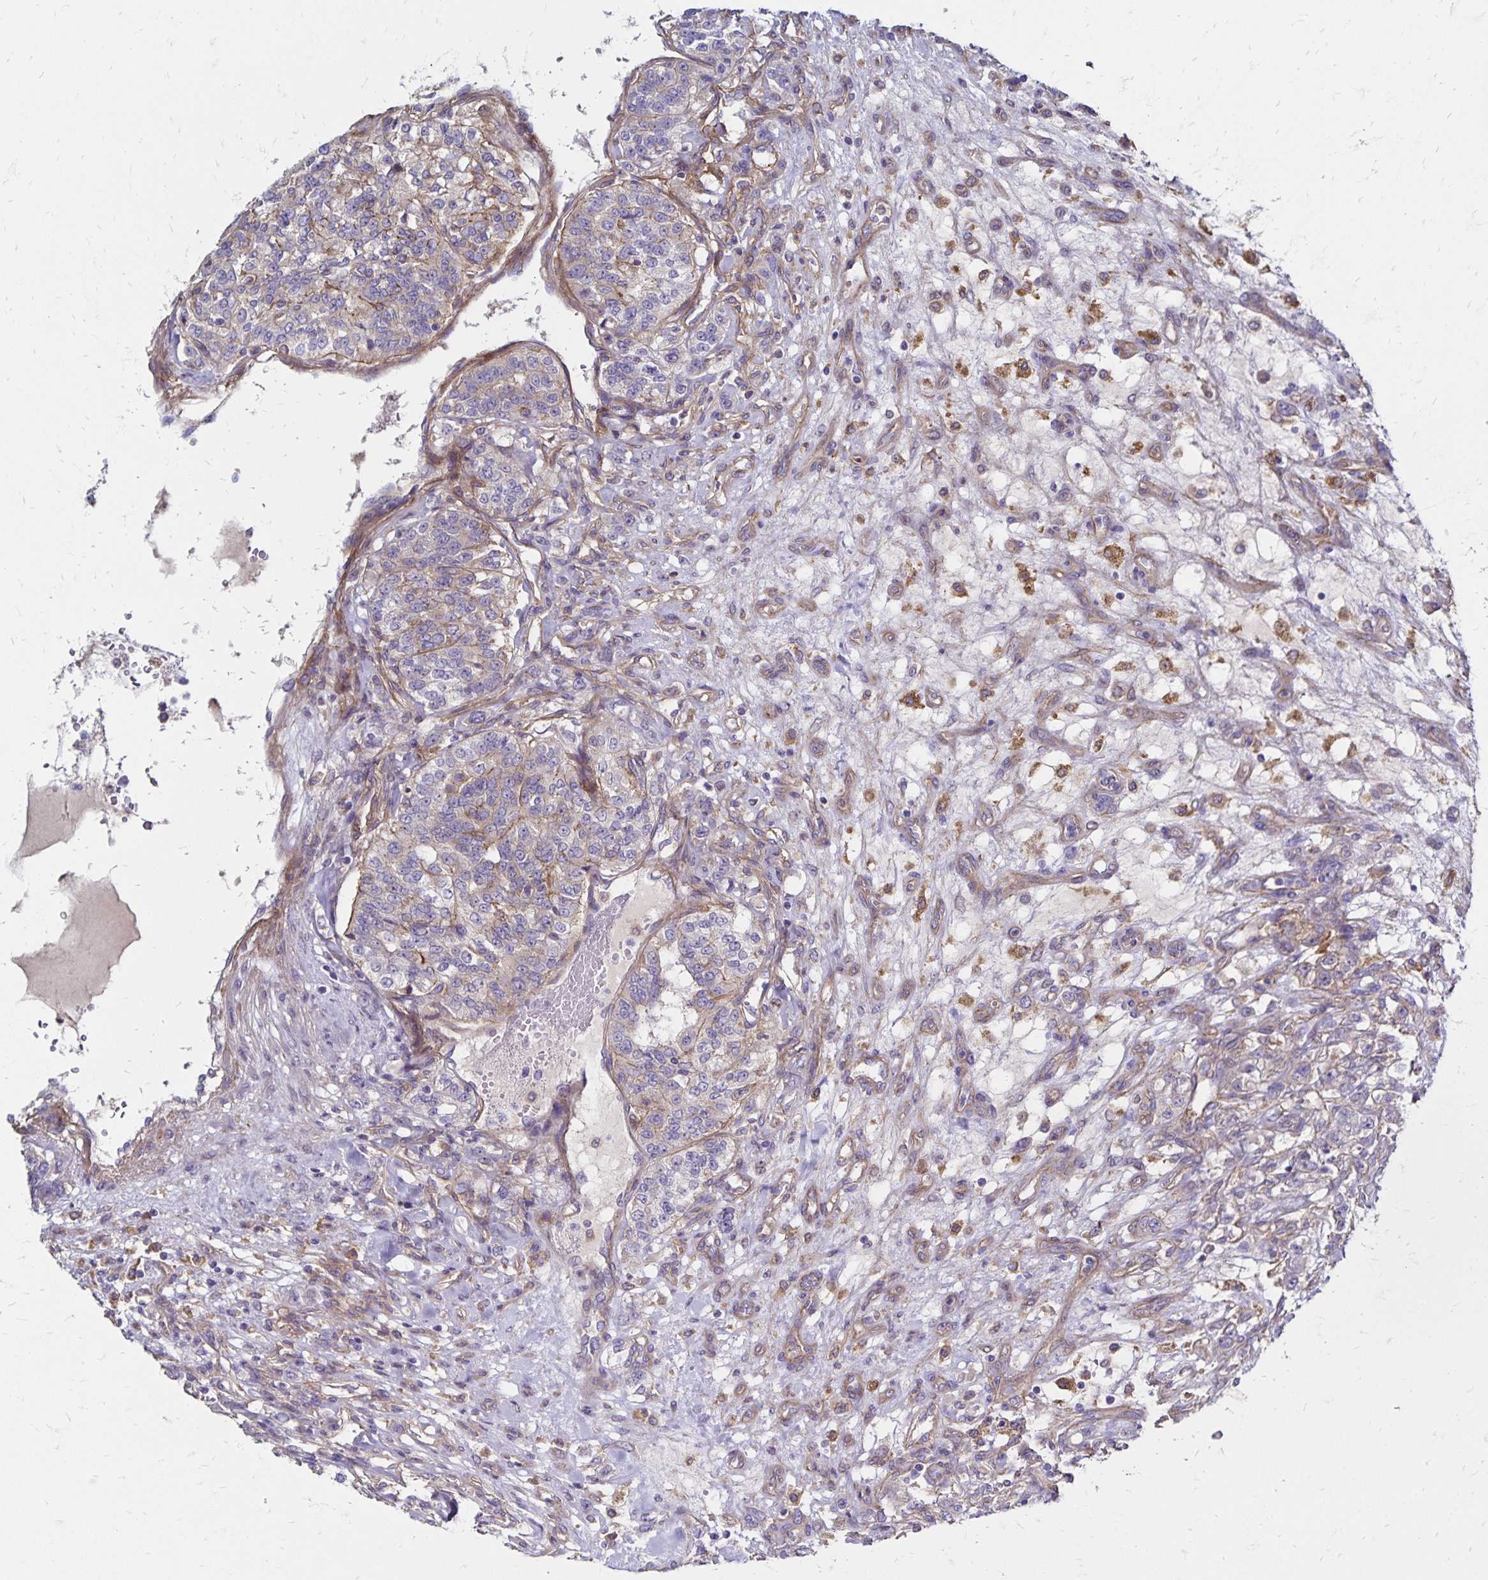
{"staining": {"intensity": "negative", "quantity": "none", "location": "none"}, "tissue": "renal cancer", "cell_type": "Tumor cells", "image_type": "cancer", "snomed": [{"axis": "morphology", "description": "Adenocarcinoma, NOS"}, {"axis": "topography", "description": "Kidney"}], "caption": "IHC image of neoplastic tissue: human renal cancer stained with DAB shows no significant protein staining in tumor cells.", "gene": "TNS3", "patient": {"sex": "female", "age": 63}}